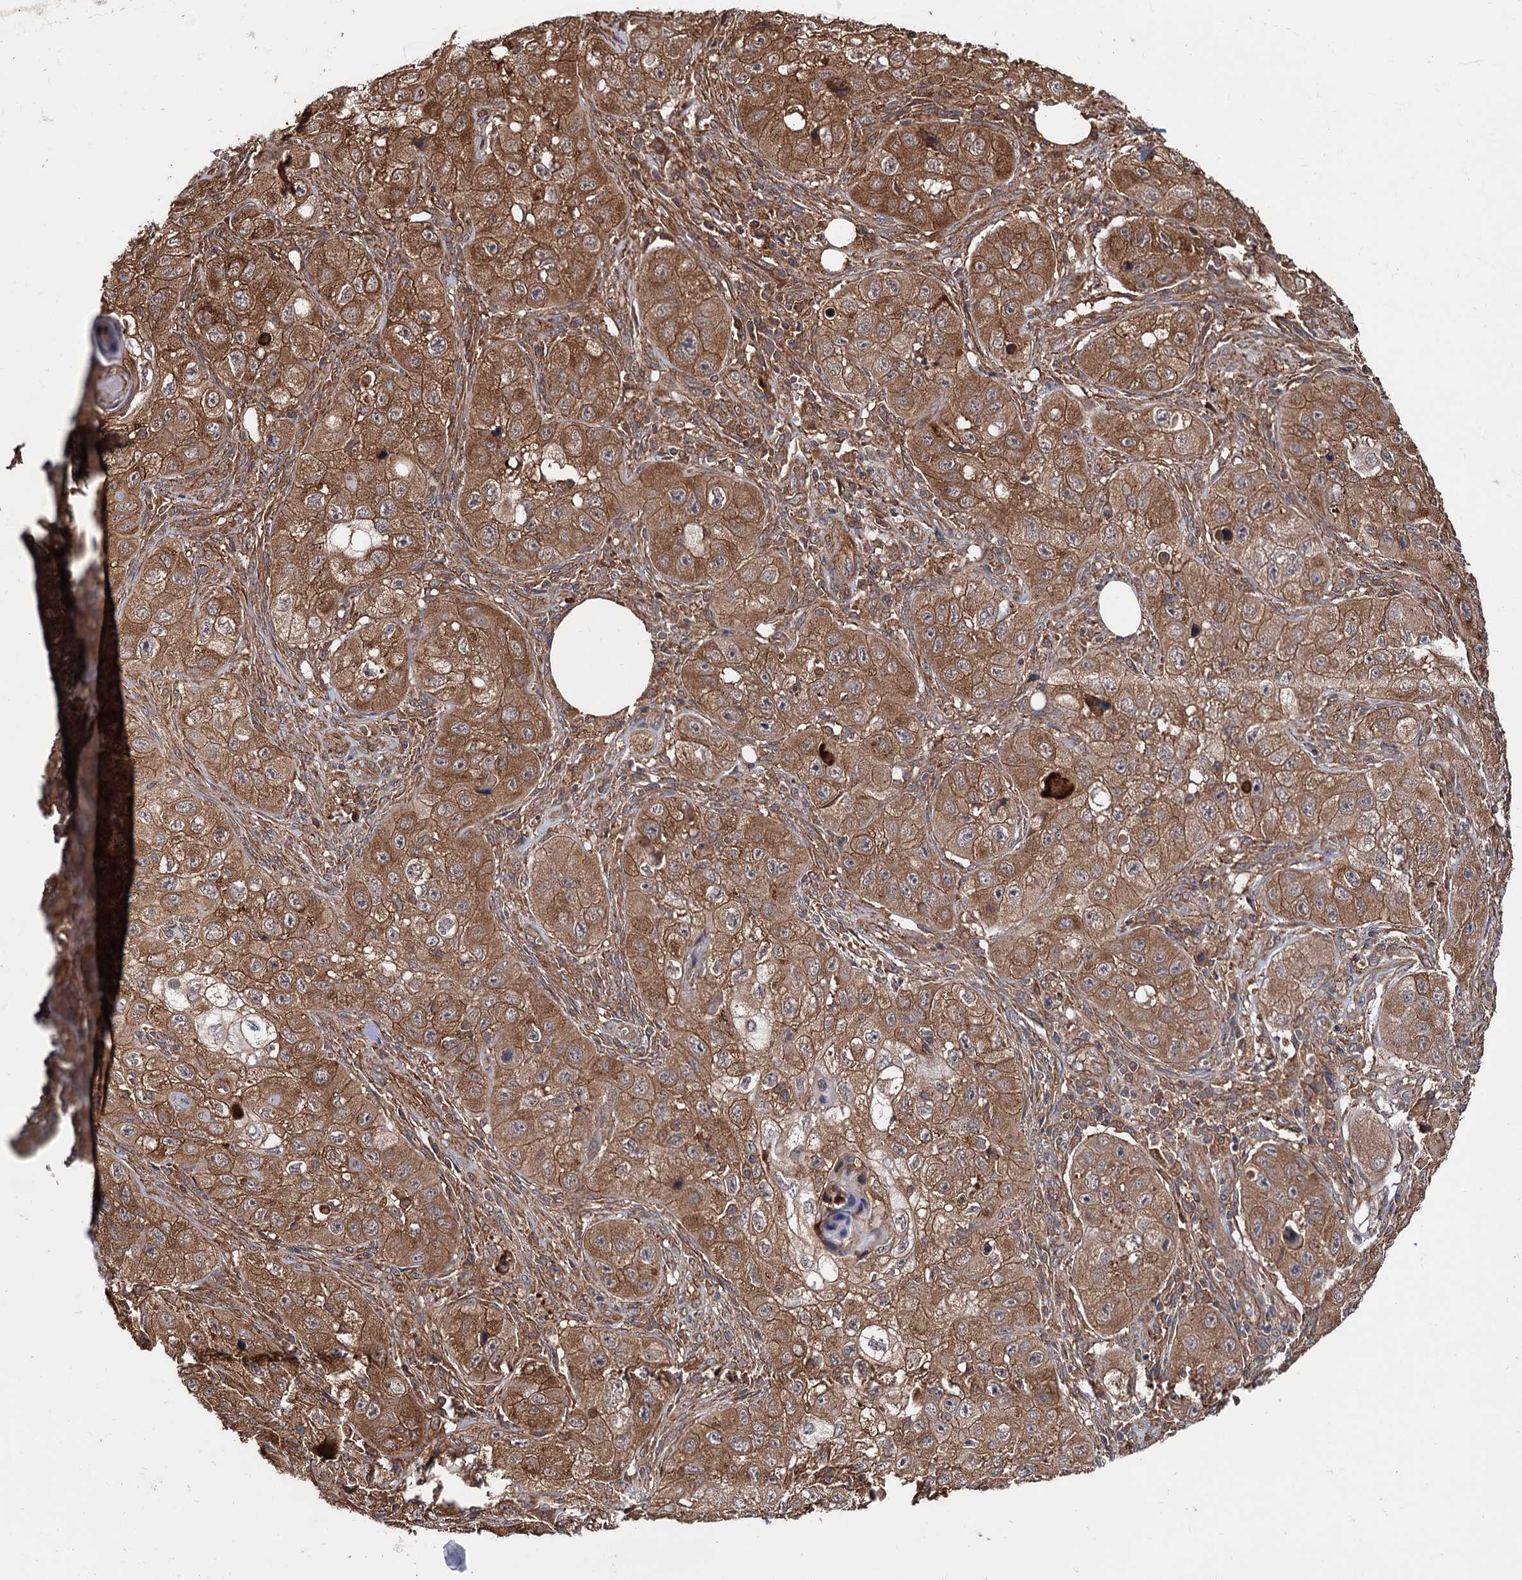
{"staining": {"intensity": "moderate", "quantity": ">75%", "location": "cytoplasmic/membranous"}, "tissue": "skin cancer", "cell_type": "Tumor cells", "image_type": "cancer", "snomed": [{"axis": "morphology", "description": "Squamous cell carcinoma, NOS"}, {"axis": "topography", "description": "Skin"}, {"axis": "topography", "description": "Subcutis"}], "caption": "DAB immunohistochemical staining of skin cancer (squamous cell carcinoma) displays moderate cytoplasmic/membranous protein positivity in approximately >75% of tumor cells.", "gene": "ATP8B4", "patient": {"sex": "male", "age": 73}}